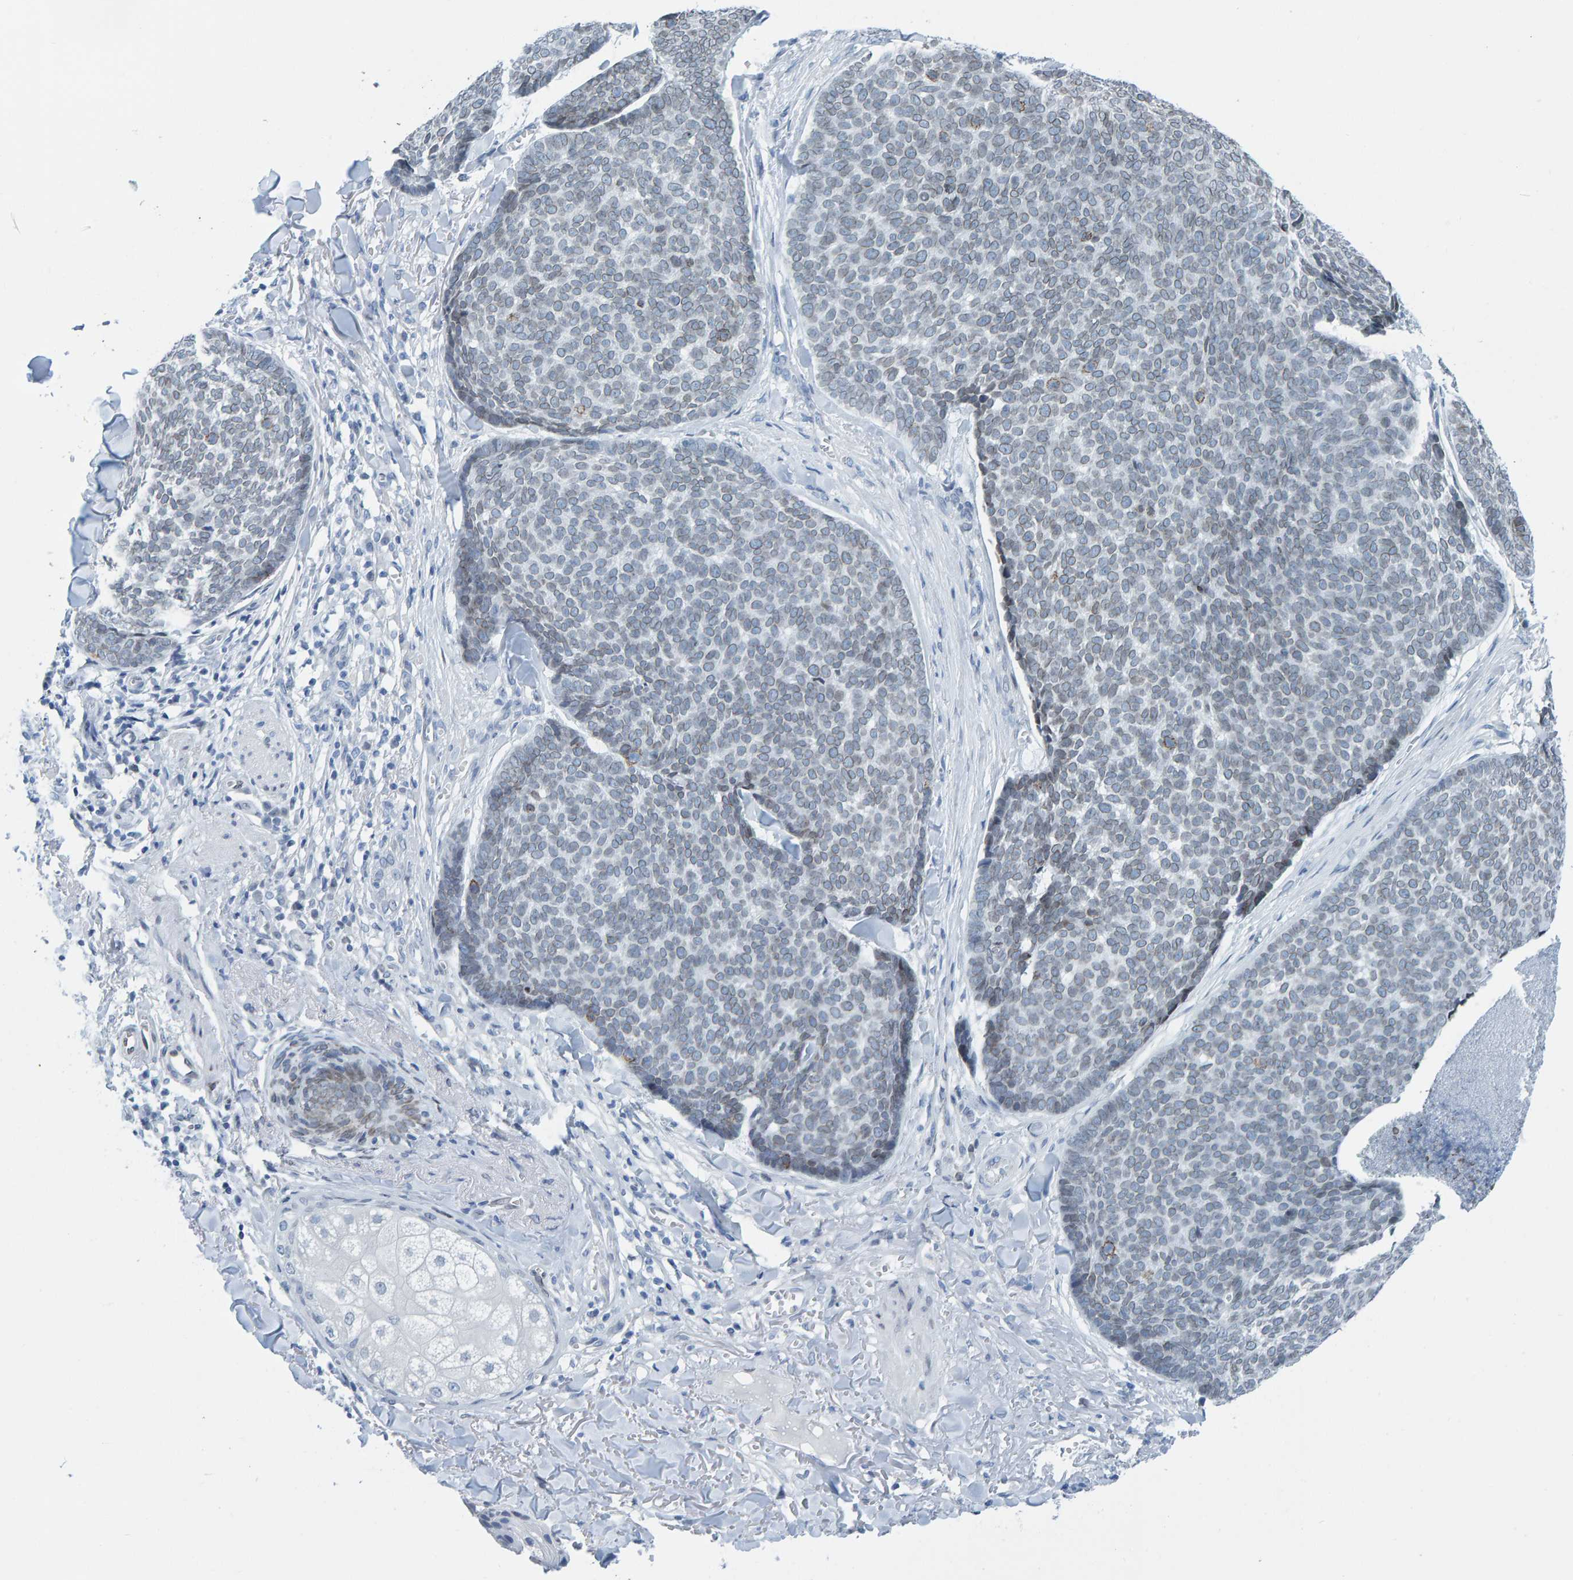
{"staining": {"intensity": "weak", "quantity": "25%-75%", "location": "cytoplasmic/membranous,nuclear"}, "tissue": "skin cancer", "cell_type": "Tumor cells", "image_type": "cancer", "snomed": [{"axis": "morphology", "description": "Basal cell carcinoma"}, {"axis": "topography", "description": "Skin"}], "caption": "Skin cancer tissue shows weak cytoplasmic/membranous and nuclear expression in about 25%-75% of tumor cells (brown staining indicates protein expression, while blue staining denotes nuclei).", "gene": "LMNB2", "patient": {"sex": "male", "age": 84}}